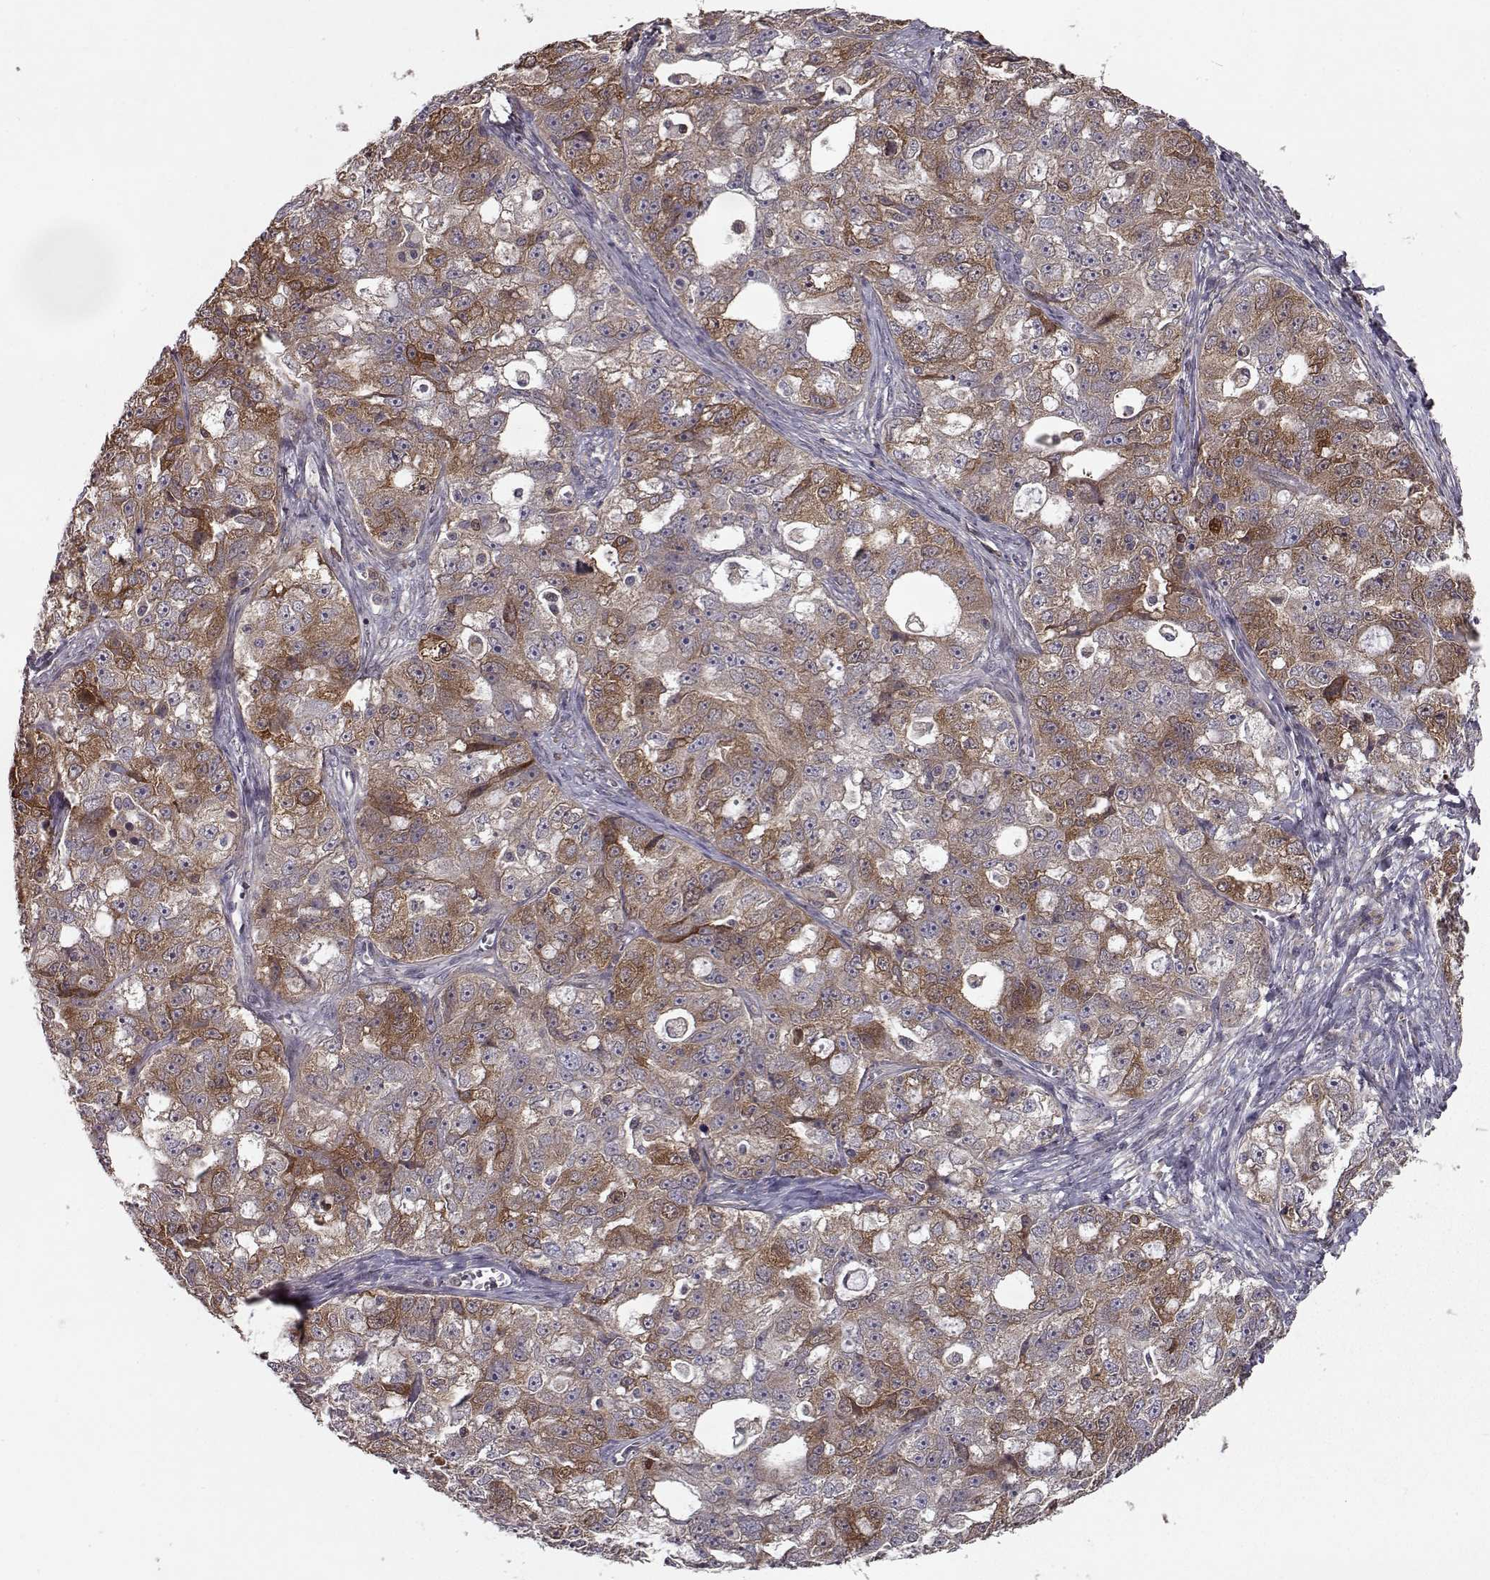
{"staining": {"intensity": "strong", "quantity": "25%-75%", "location": "cytoplasmic/membranous"}, "tissue": "ovarian cancer", "cell_type": "Tumor cells", "image_type": "cancer", "snomed": [{"axis": "morphology", "description": "Cystadenocarcinoma, serous, NOS"}, {"axis": "topography", "description": "Ovary"}], "caption": "A high-resolution micrograph shows IHC staining of ovarian cancer (serous cystadenocarcinoma), which shows strong cytoplasmic/membranous staining in approximately 25%-75% of tumor cells.", "gene": "RANBP1", "patient": {"sex": "female", "age": 51}}